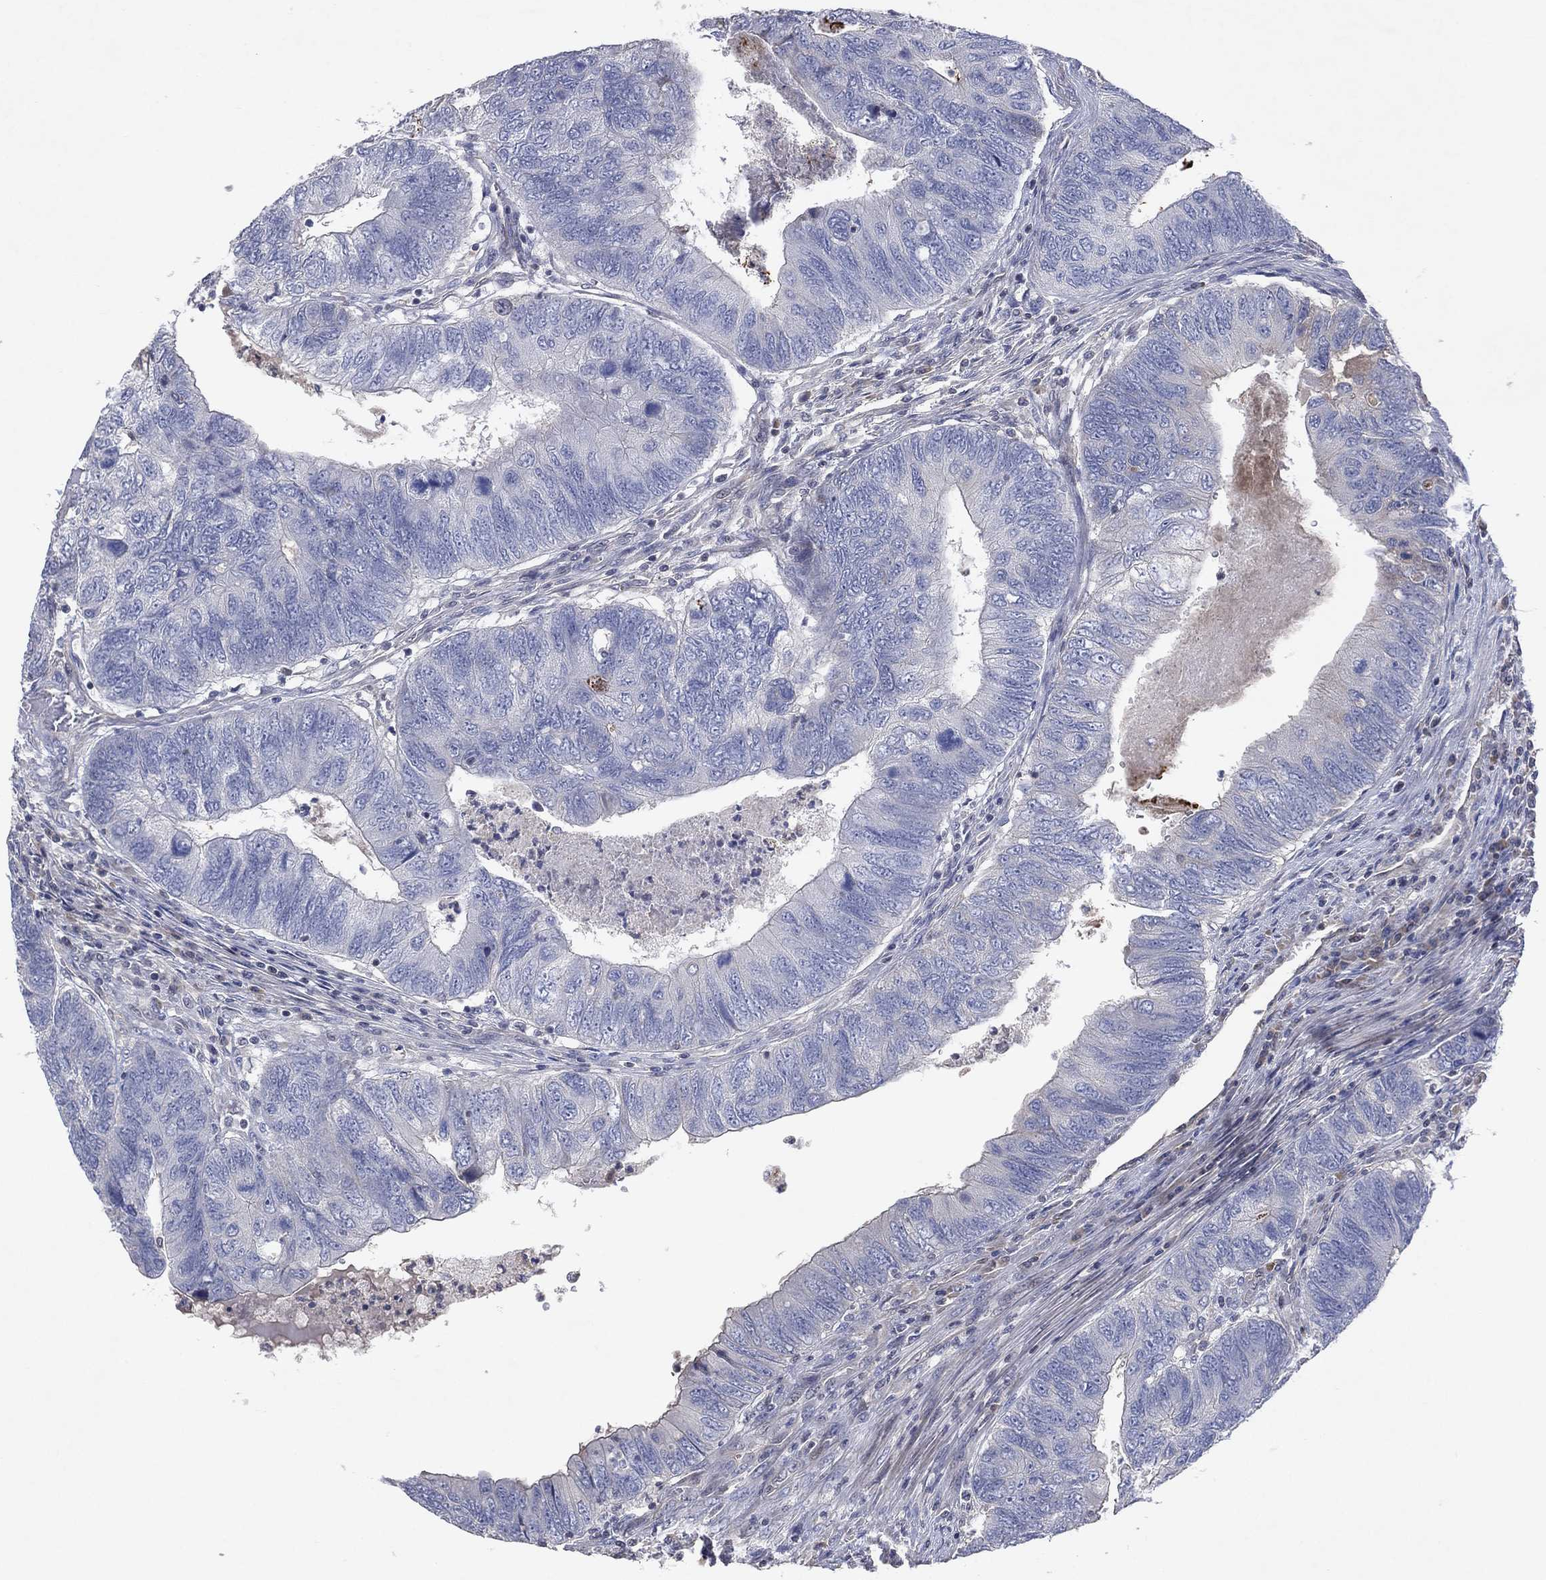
{"staining": {"intensity": "negative", "quantity": "none", "location": "none"}, "tissue": "colorectal cancer", "cell_type": "Tumor cells", "image_type": "cancer", "snomed": [{"axis": "morphology", "description": "Adenocarcinoma, NOS"}, {"axis": "topography", "description": "Colon"}], "caption": "Protein analysis of colorectal cancer (adenocarcinoma) shows no significant staining in tumor cells.", "gene": "FLI1", "patient": {"sex": "female", "age": 67}}